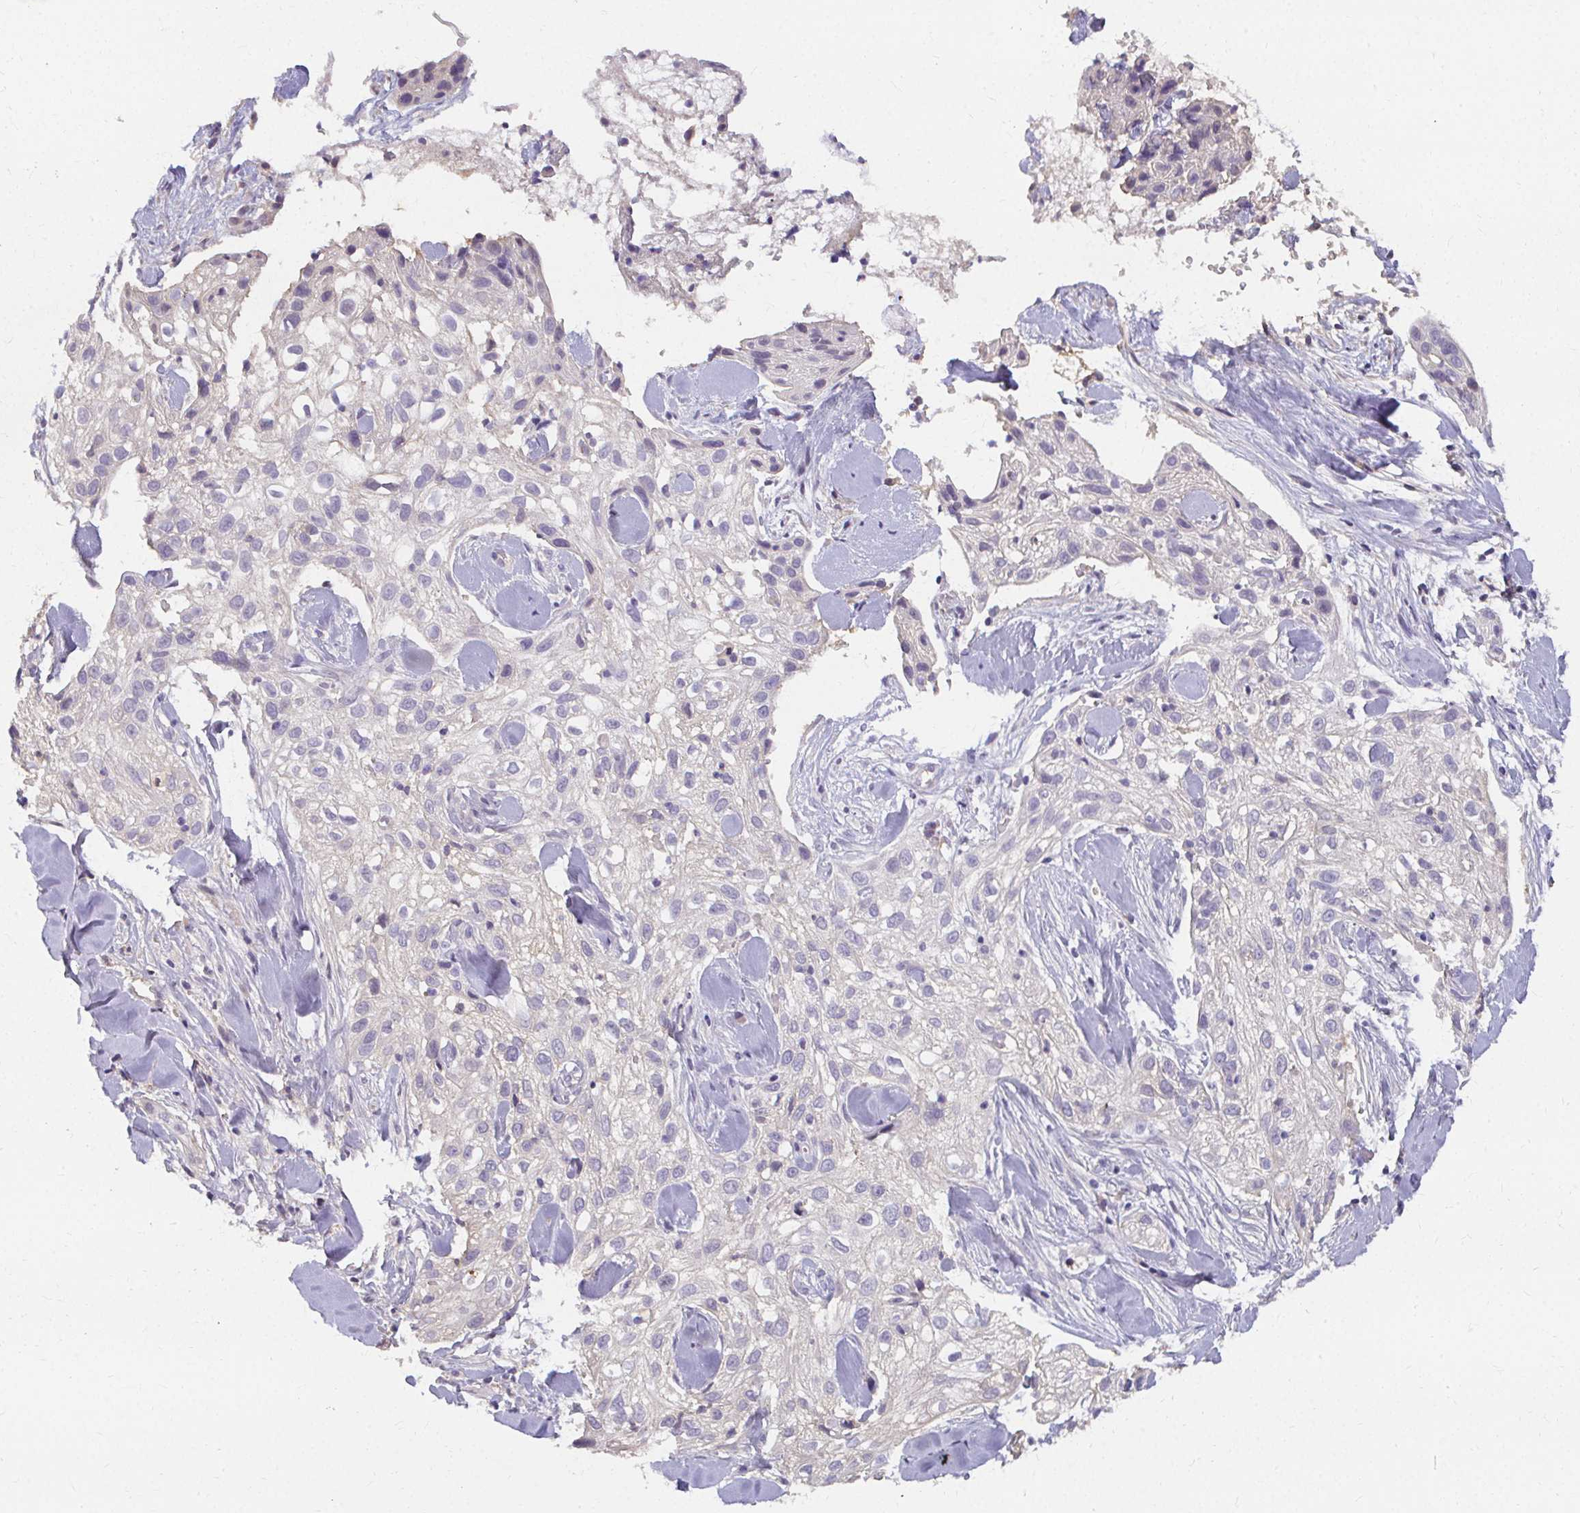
{"staining": {"intensity": "negative", "quantity": "none", "location": "none"}, "tissue": "skin cancer", "cell_type": "Tumor cells", "image_type": "cancer", "snomed": [{"axis": "morphology", "description": "Squamous cell carcinoma, NOS"}, {"axis": "topography", "description": "Skin"}], "caption": "A micrograph of human skin cancer (squamous cell carcinoma) is negative for staining in tumor cells. Nuclei are stained in blue.", "gene": "LOXL4", "patient": {"sex": "male", "age": 82}}